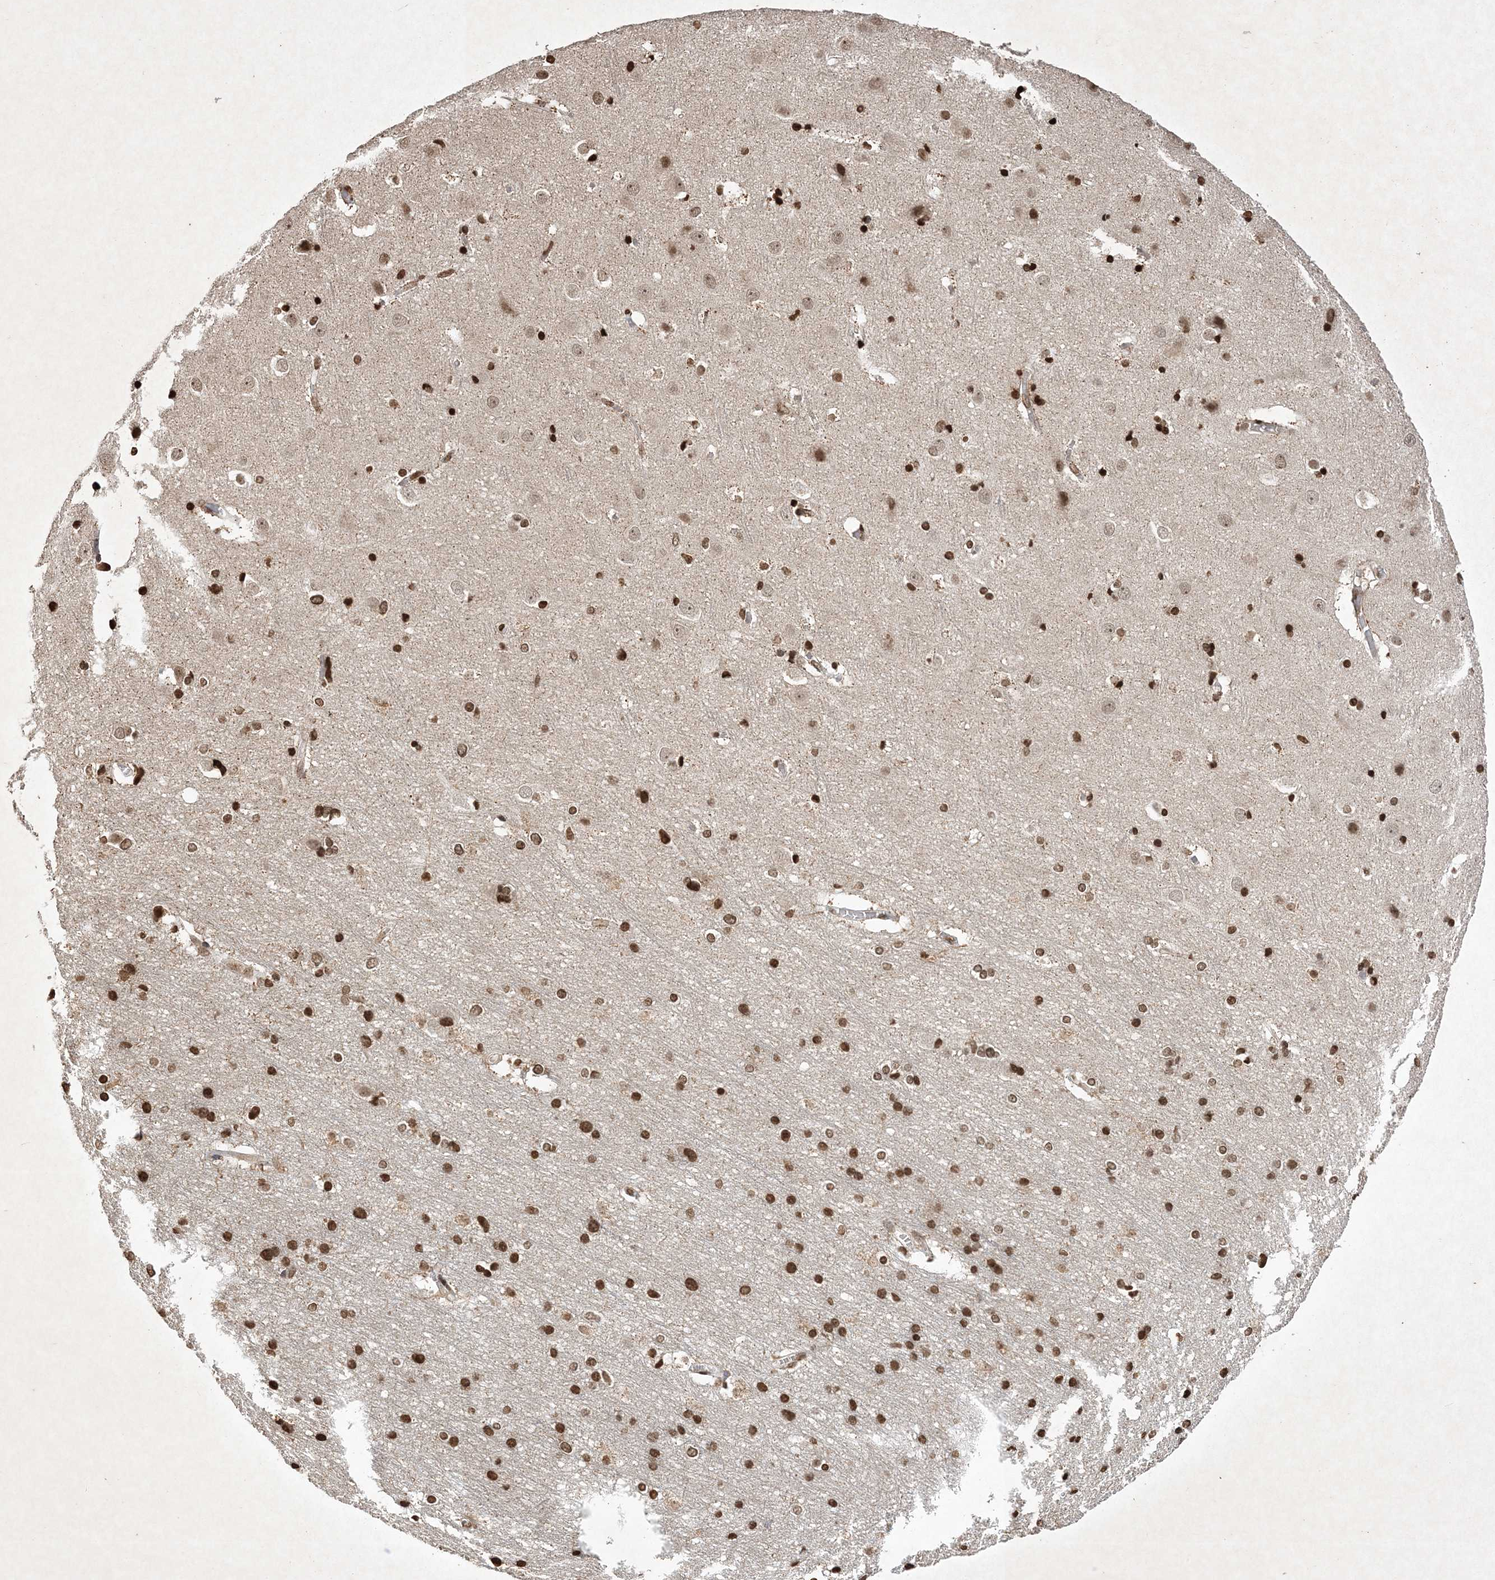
{"staining": {"intensity": "weak", "quantity": "25%-75%", "location": "nuclear"}, "tissue": "cerebral cortex", "cell_type": "Endothelial cells", "image_type": "normal", "snomed": [{"axis": "morphology", "description": "Normal tissue, NOS"}, {"axis": "topography", "description": "Cerebral cortex"}], "caption": "Immunohistochemical staining of unremarkable human cerebral cortex shows 25%-75% levels of weak nuclear protein staining in about 25%-75% of endothelial cells.", "gene": "NEDD9", "patient": {"sex": "male", "age": 54}}